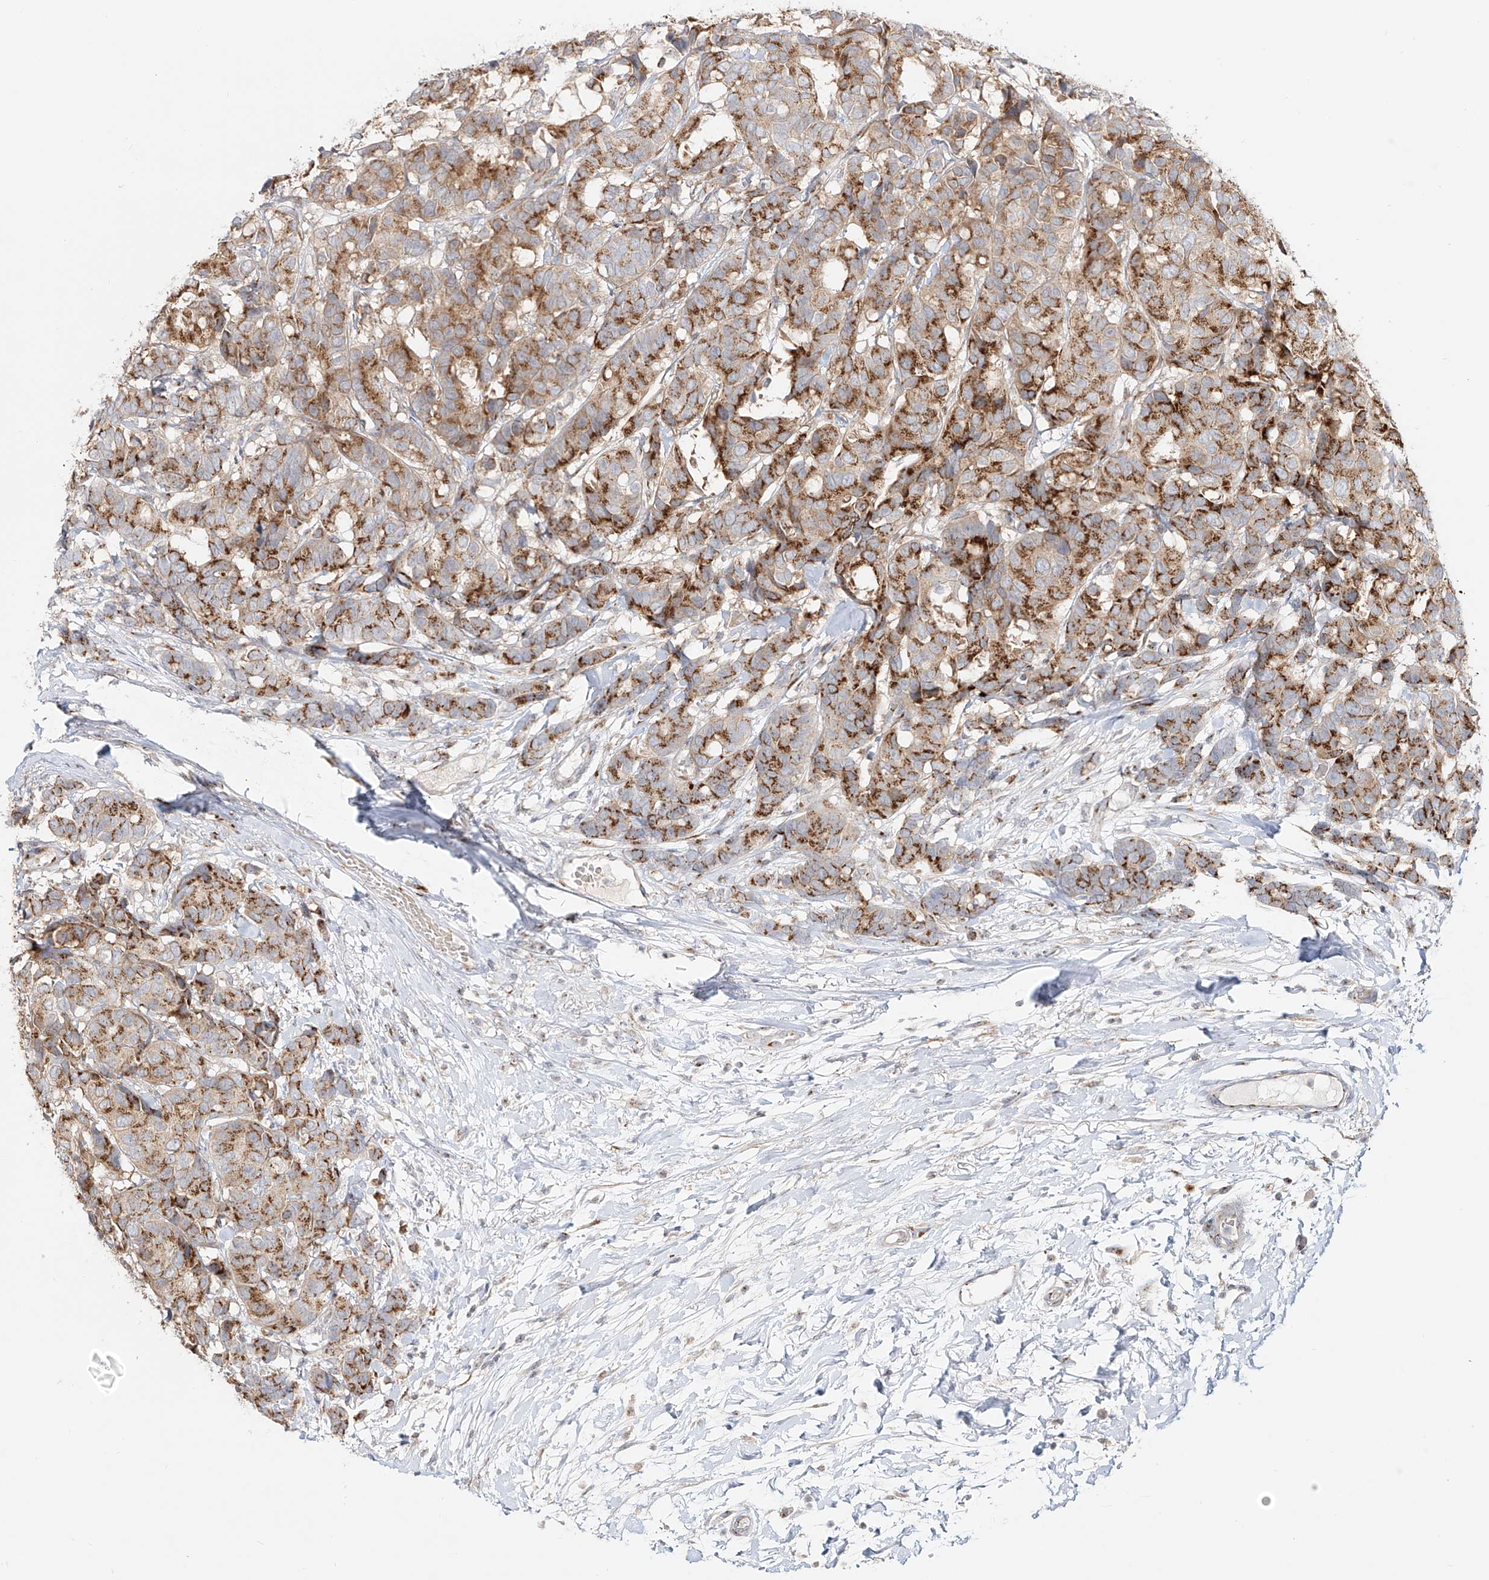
{"staining": {"intensity": "moderate", "quantity": ">75%", "location": "cytoplasmic/membranous"}, "tissue": "breast cancer", "cell_type": "Tumor cells", "image_type": "cancer", "snomed": [{"axis": "morphology", "description": "Duct carcinoma"}, {"axis": "topography", "description": "Breast"}], "caption": "Moderate cytoplasmic/membranous expression for a protein is present in approximately >75% of tumor cells of breast cancer (intraductal carcinoma) using IHC.", "gene": "BSDC1", "patient": {"sex": "female", "age": 87}}